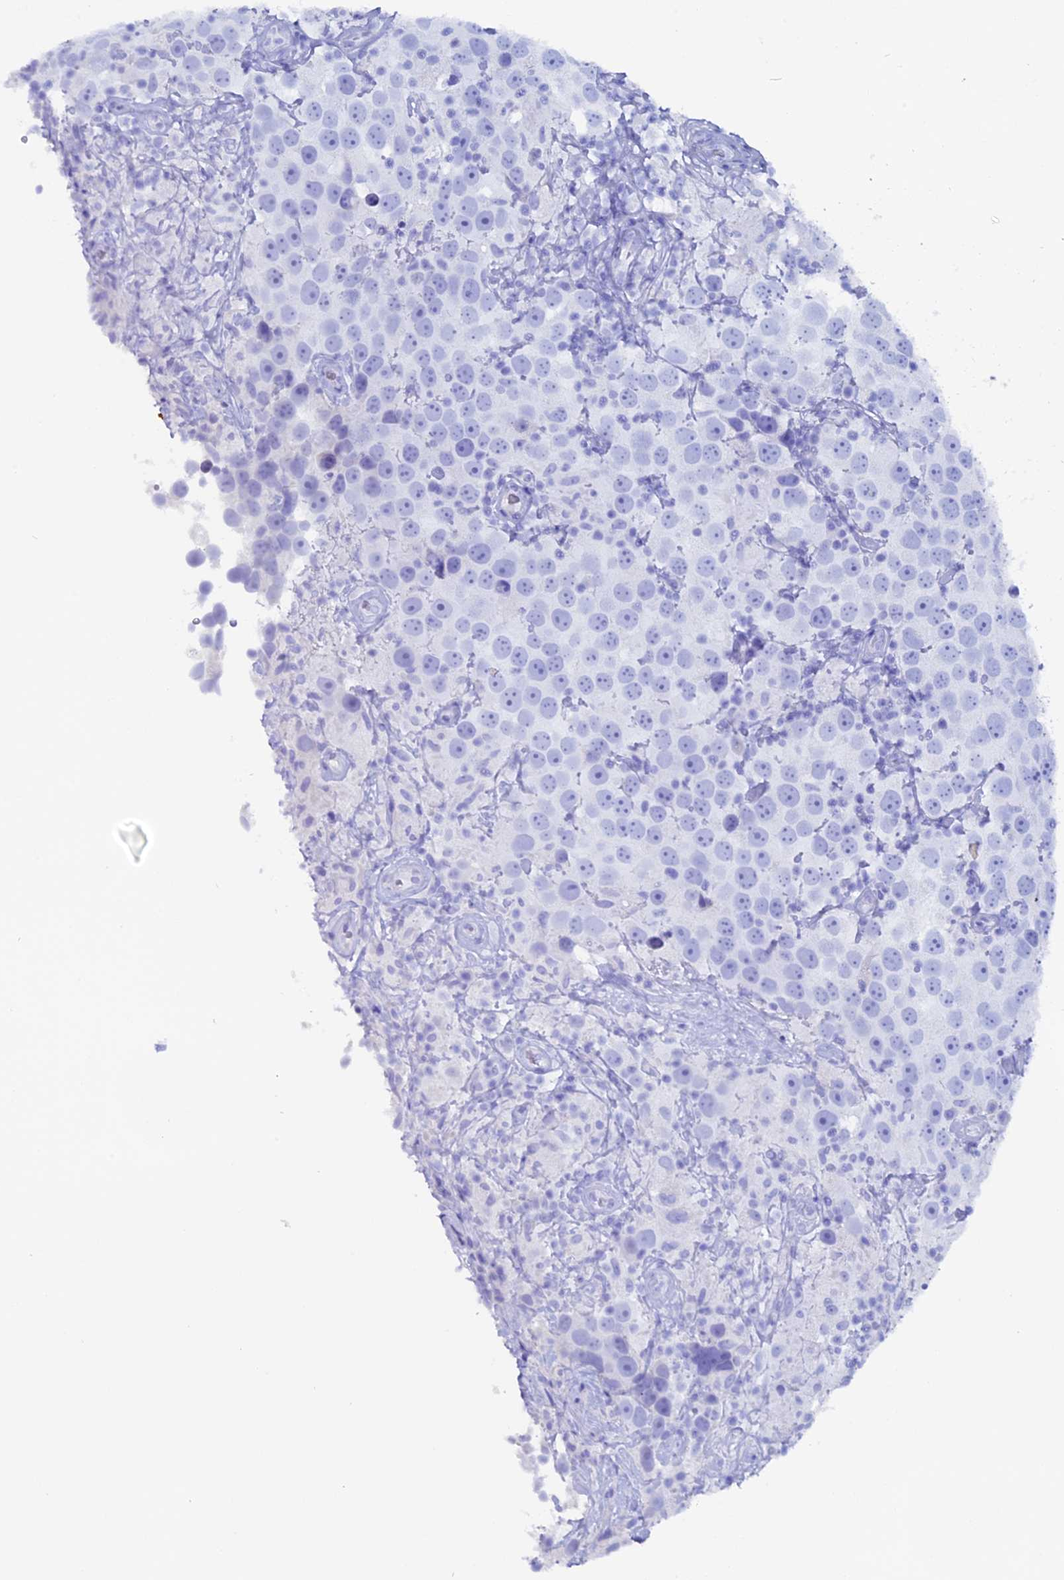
{"staining": {"intensity": "negative", "quantity": "none", "location": "none"}, "tissue": "testis cancer", "cell_type": "Tumor cells", "image_type": "cancer", "snomed": [{"axis": "morphology", "description": "Seminoma, NOS"}, {"axis": "topography", "description": "Testis"}], "caption": "Testis cancer was stained to show a protein in brown. There is no significant positivity in tumor cells.", "gene": "ANKRD29", "patient": {"sex": "male", "age": 49}}